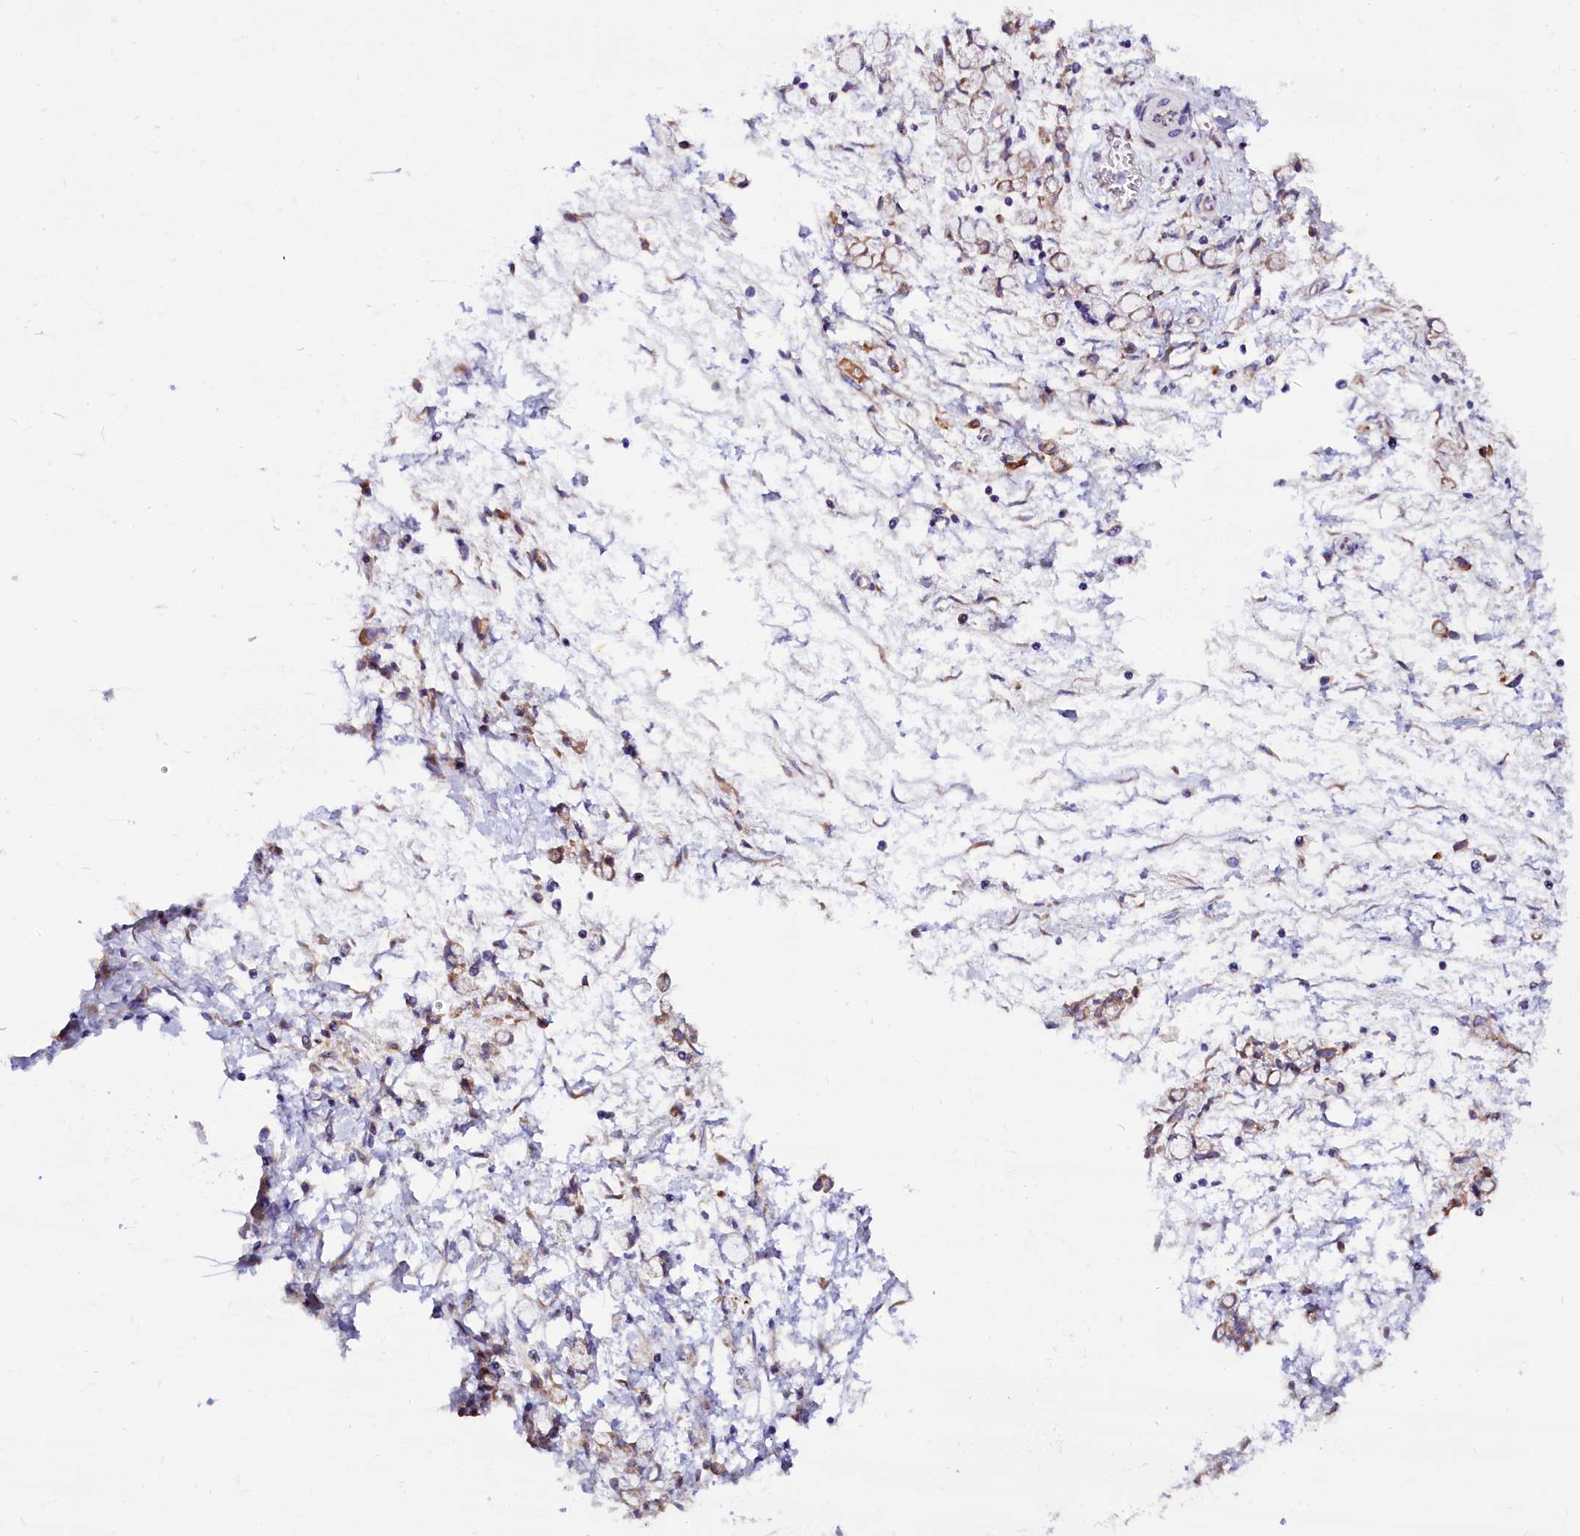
{"staining": {"intensity": "weak", "quantity": "25%-75%", "location": "cytoplasmic/membranous"}, "tissue": "stomach cancer", "cell_type": "Tumor cells", "image_type": "cancer", "snomed": [{"axis": "morphology", "description": "Adenocarcinoma, NOS"}, {"axis": "topography", "description": "Stomach"}], "caption": "Immunohistochemical staining of human stomach adenocarcinoma shows weak cytoplasmic/membranous protein staining in approximately 25%-75% of tumor cells.", "gene": "CEP170", "patient": {"sex": "female", "age": 60}}